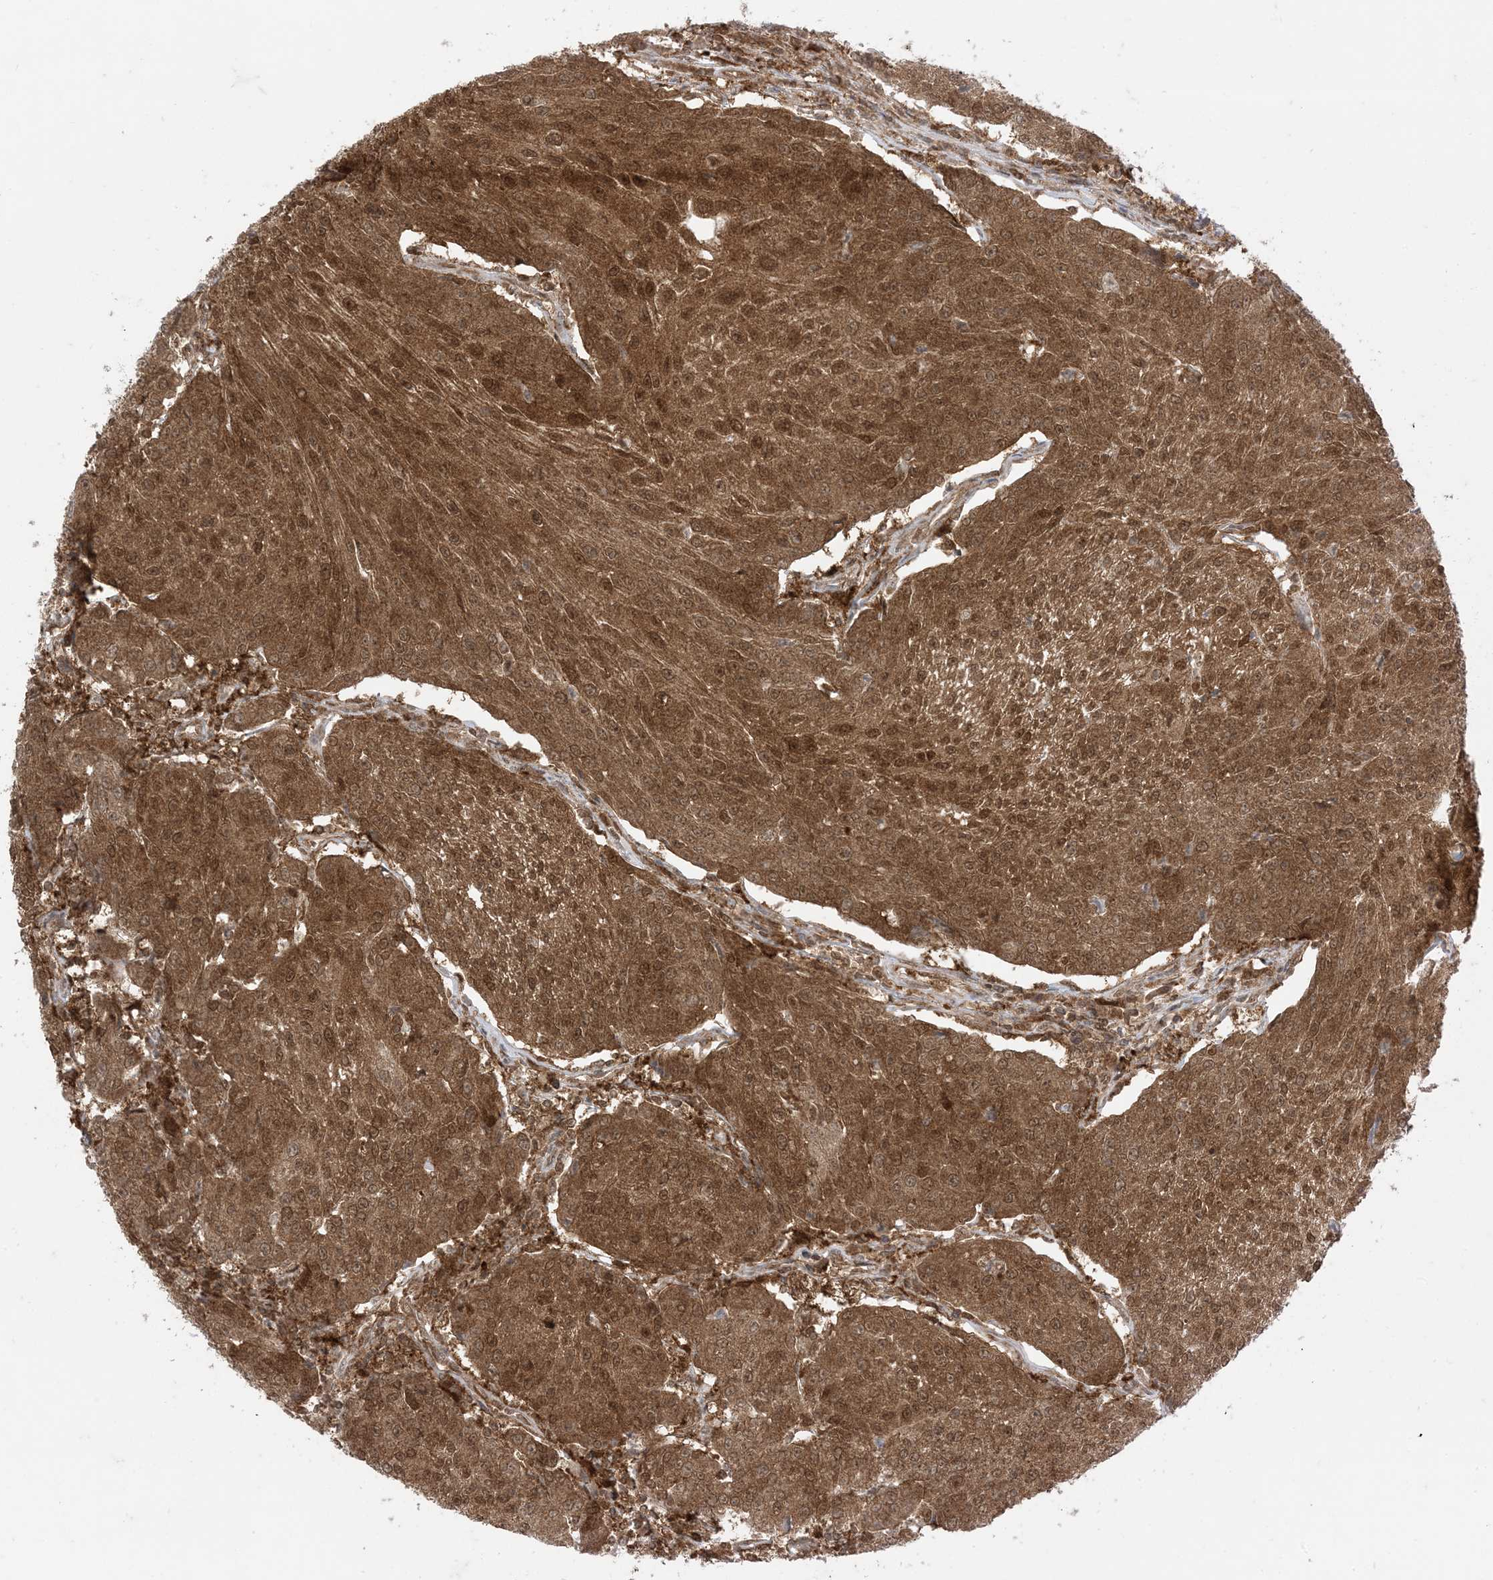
{"staining": {"intensity": "moderate", "quantity": ">75%", "location": "cytoplasmic/membranous,nuclear"}, "tissue": "urothelial cancer", "cell_type": "Tumor cells", "image_type": "cancer", "snomed": [{"axis": "morphology", "description": "Urothelial carcinoma, High grade"}, {"axis": "topography", "description": "Urinary bladder"}], "caption": "This photomicrograph displays urothelial cancer stained with immunohistochemistry to label a protein in brown. The cytoplasmic/membranous and nuclear of tumor cells show moderate positivity for the protein. Nuclei are counter-stained blue.", "gene": "PTPA", "patient": {"sex": "female", "age": 85}}